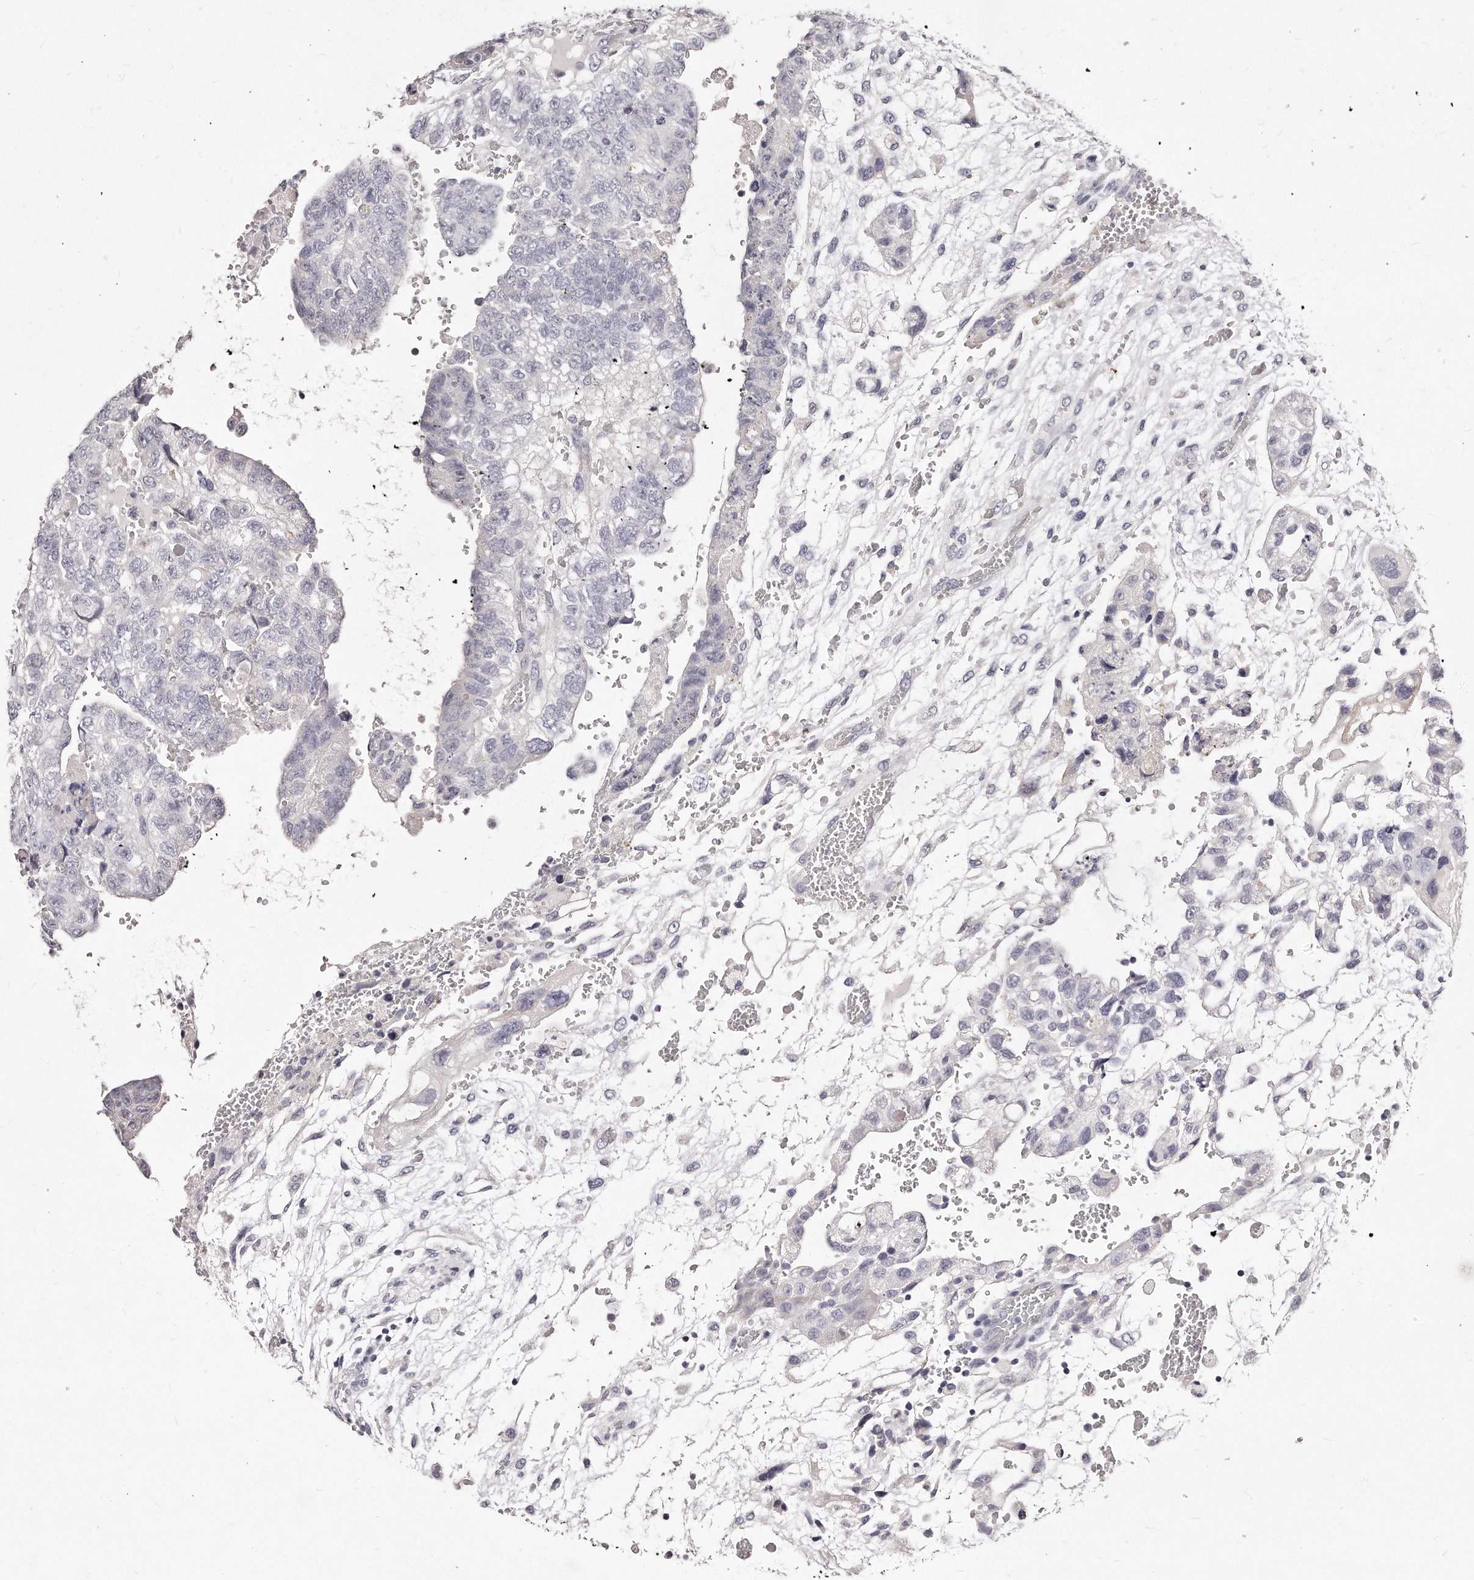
{"staining": {"intensity": "negative", "quantity": "none", "location": "none"}, "tissue": "testis cancer", "cell_type": "Tumor cells", "image_type": "cancer", "snomed": [{"axis": "morphology", "description": "Carcinoma, Embryonal, NOS"}, {"axis": "topography", "description": "Testis"}], "caption": "Photomicrograph shows no significant protein expression in tumor cells of embryonal carcinoma (testis).", "gene": "GDA", "patient": {"sex": "male", "age": 36}}